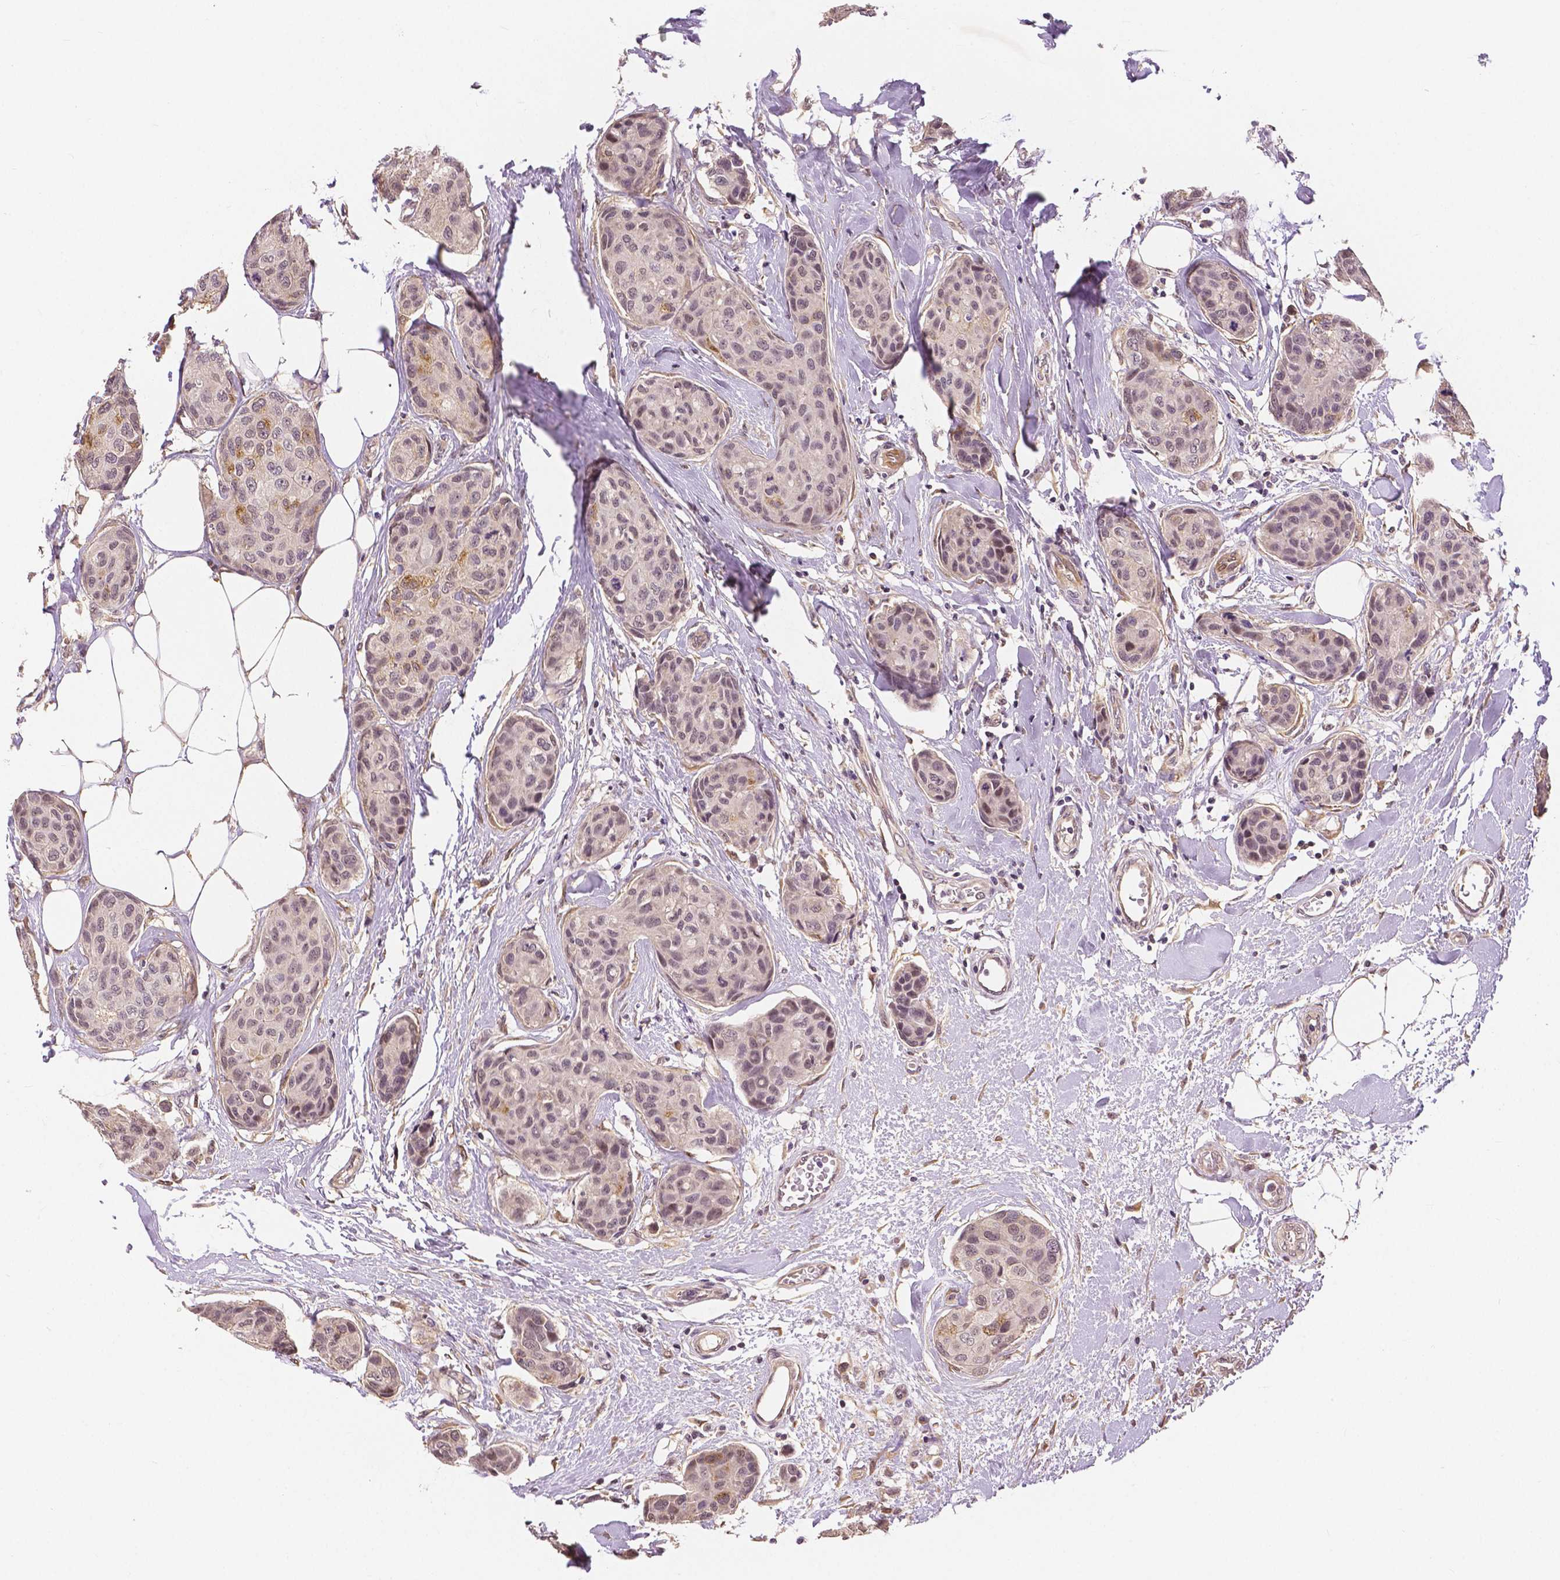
{"staining": {"intensity": "moderate", "quantity": "<25%", "location": "cytoplasmic/membranous,nuclear"}, "tissue": "breast cancer", "cell_type": "Tumor cells", "image_type": "cancer", "snomed": [{"axis": "morphology", "description": "Duct carcinoma"}, {"axis": "topography", "description": "Breast"}], "caption": "Breast cancer stained for a protein (brown) displays moderate cytoplasmic/membranous and nuclear positive positivity in about <25% of tumor cells.", "gene": "MAP1LC3B", "patient": {"sex": "female", "age": 80}}